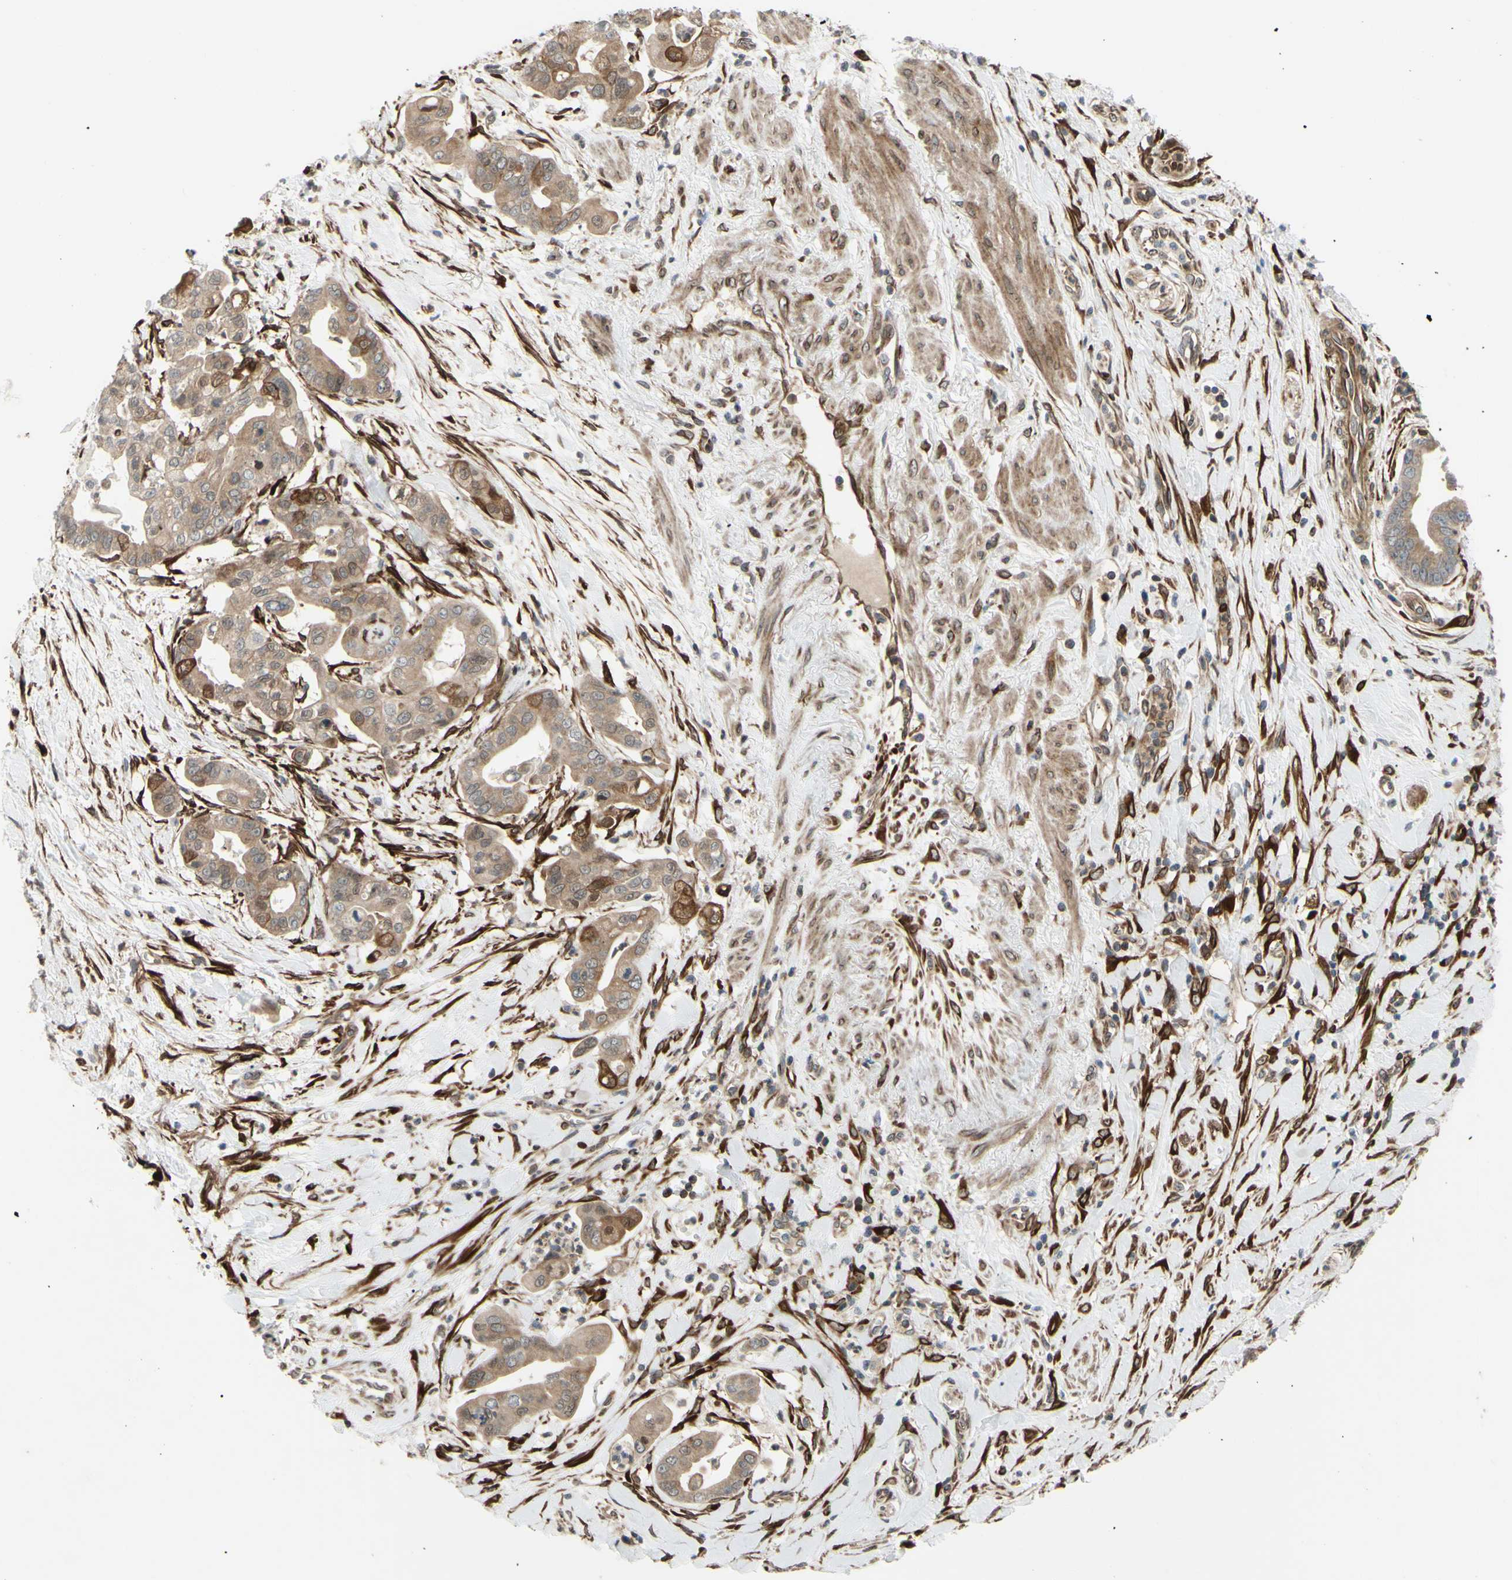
{"staining": {"intensity": "weak", "quantity": ">75%", "location": "cytoplasmic/membranous"}, "tissue": "pancreatic cancer", "cell_type": "Tumor cells", "image_type": "cancer", "snomed": [{"axis": "morphology", "description": "Adenocarcinoma, NOS"}, {"axis": "topography", "description": "Pancreas"}], "caption": "A brown stain labels weak cytoplasmic/membranous expression of a protein in human pancreatic cancer (adenocarcinoma) tumor cells.", "gene": "PRAF2", "patient": {"sex": "female", "age": 75}}